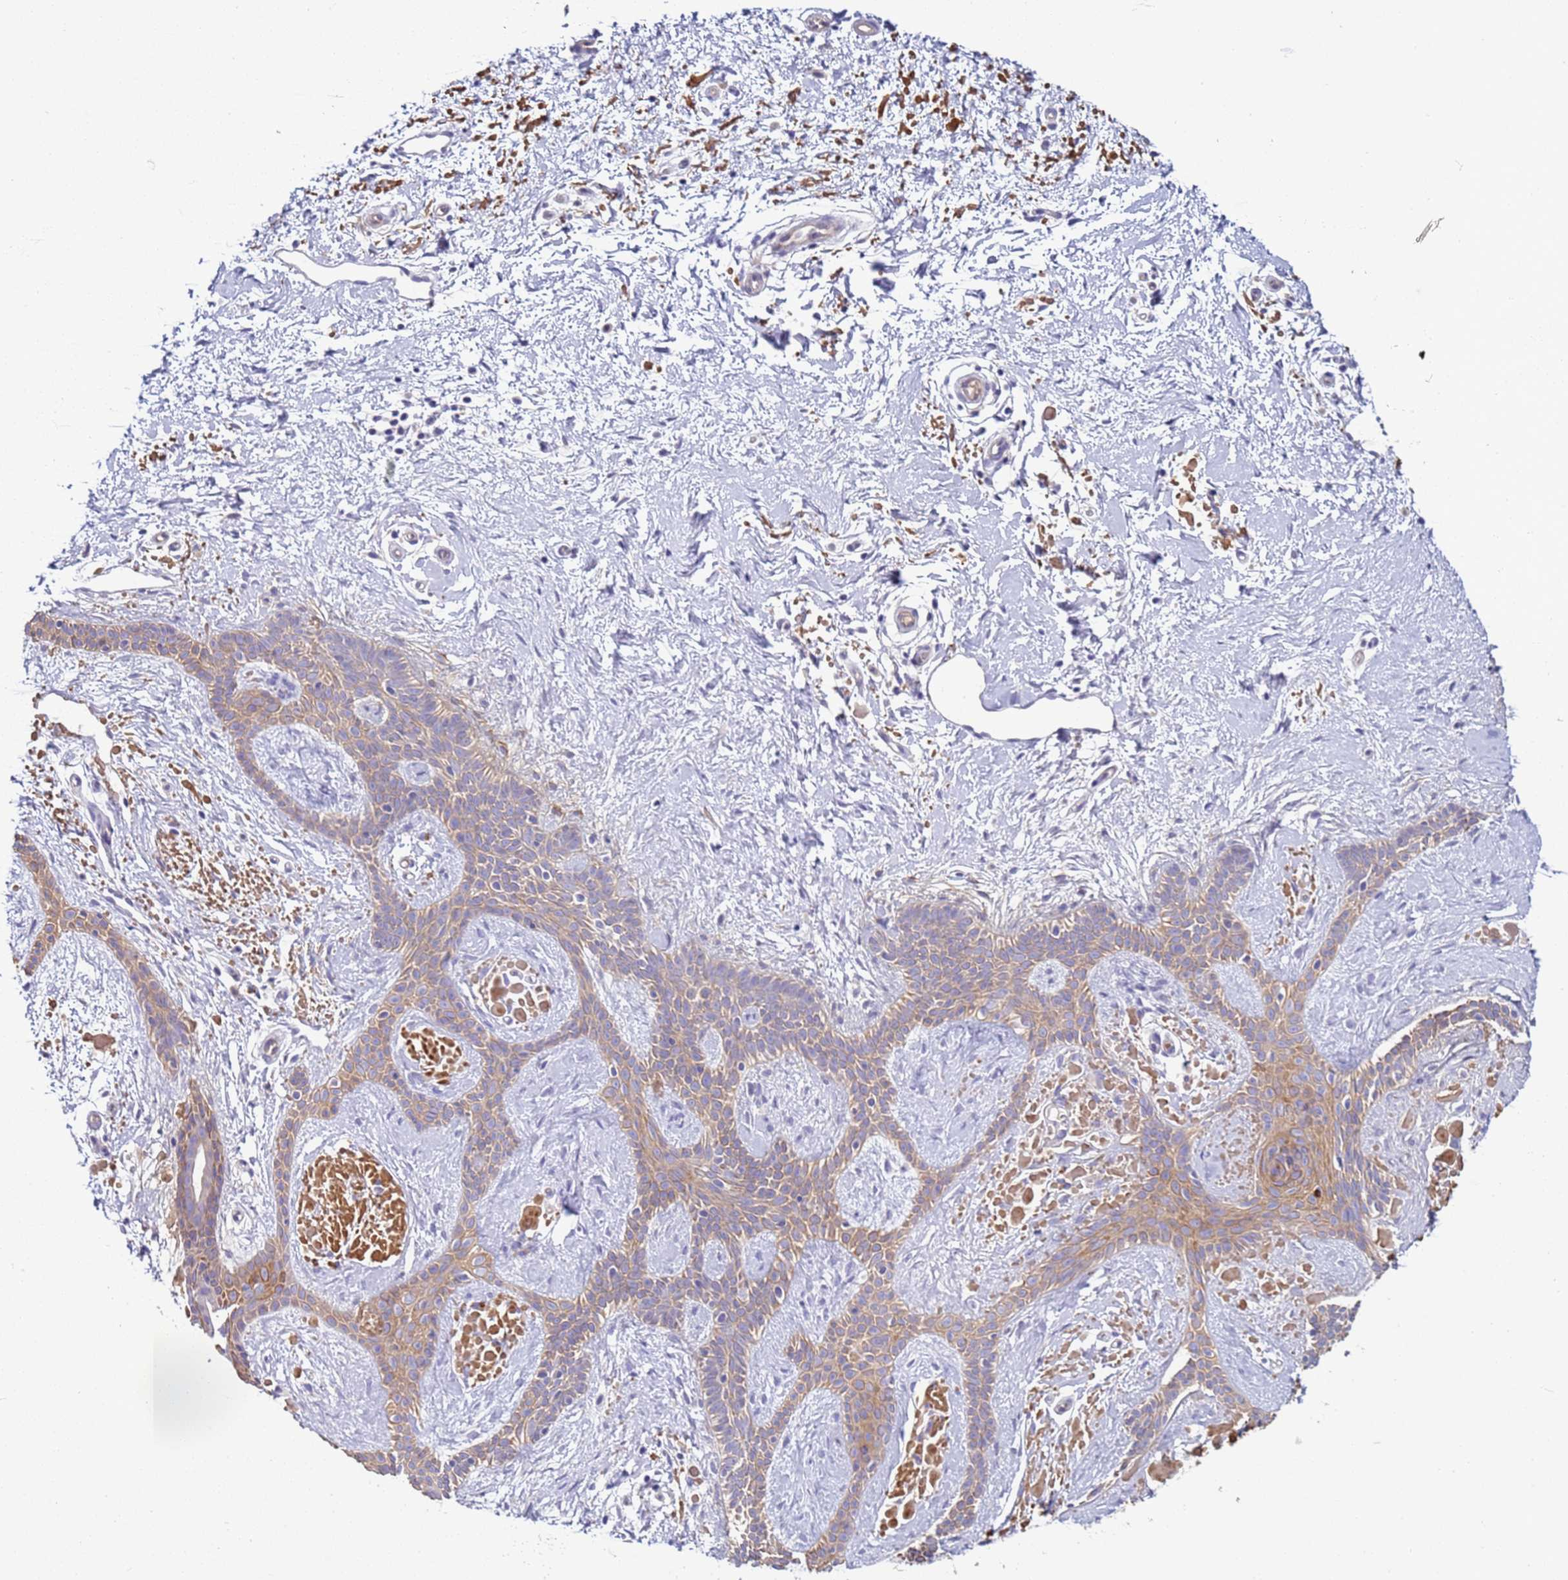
{"staining": {"intensity": "weak", "quantity": ">75%", "location": "cytoplasmic/membranous"}, "tissue": "skin cancer", "cell_type": "Tumor cells", "image_type": "cancer", "snomed": [{"axis": "morphology", "description": "Basal cell carcinoma"}, {"axis": "topography", "description": "Skin"}], "caption": "Skin cancer tissue demonstrates weak cytoplasmic/membranous positivity in approximately >75% of tumor cells, visualized by immunohistochemistry.", "gene": "TRIM51", "patient": {"sex": "male", "age": 78}}